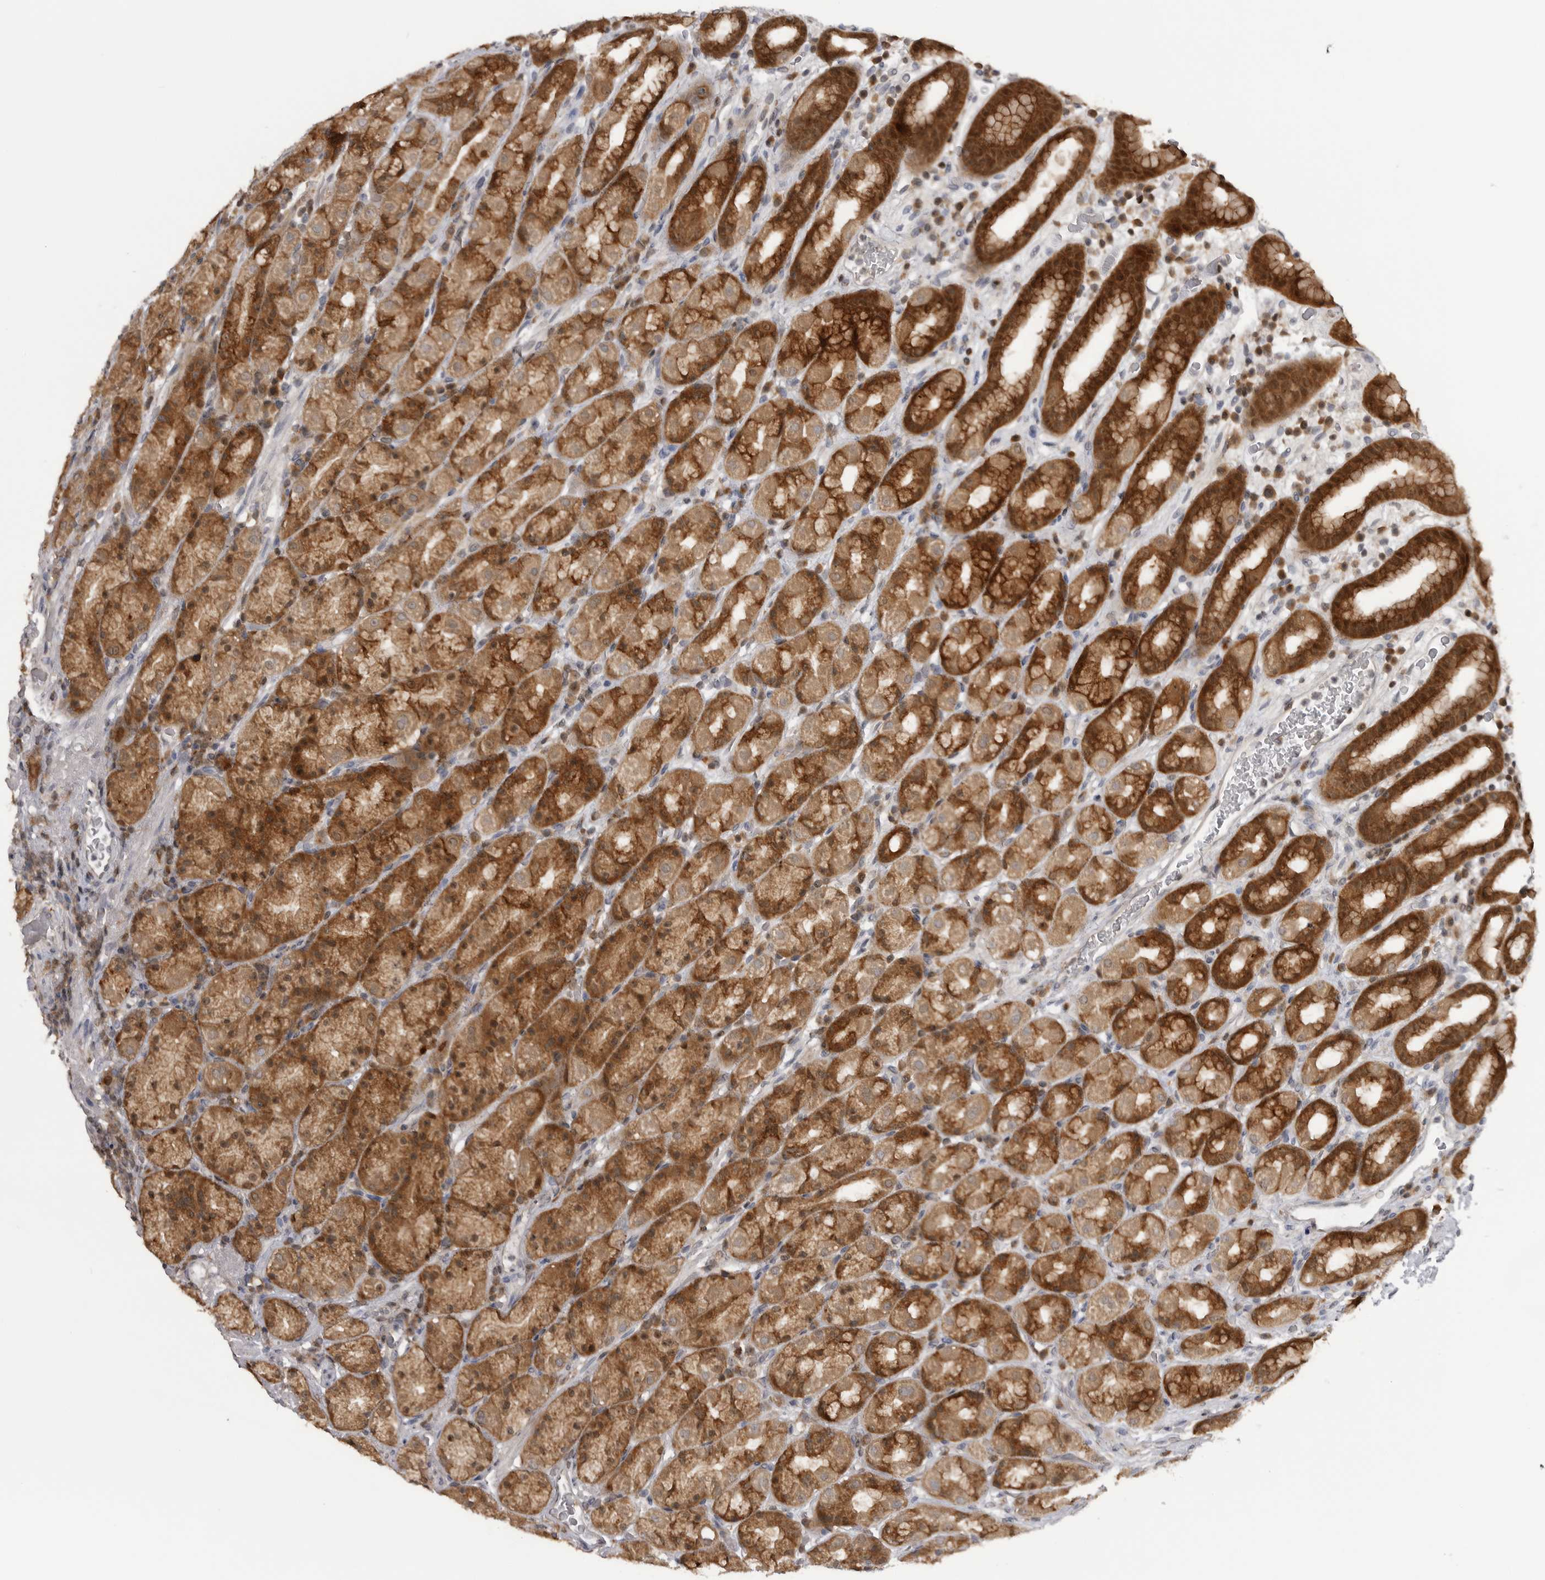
{"staining": {"intensity": "strong", "quantity": ">75%", "location": "cytoplasmic/membranous,nuclear"}, "tissue": "stomach", "cell_type": "Glandular cells", "image_type": "normal", "snomed": [{"axis": "morphology", "description": "Normal tissue, NOS"}, {"axis": "topography", "description": "Stomach, upper"}], "caption": "Immunohistochemistry (IHC) photomicrograph of benign stomach stained for a protein (brown), which exhibits high levels of strong cytoplasmic/membranous,nuclear staining in approximately >75% of glandular cells.", "gene": "MAPK13", "patient": {"sex": "male", "age": 68}}